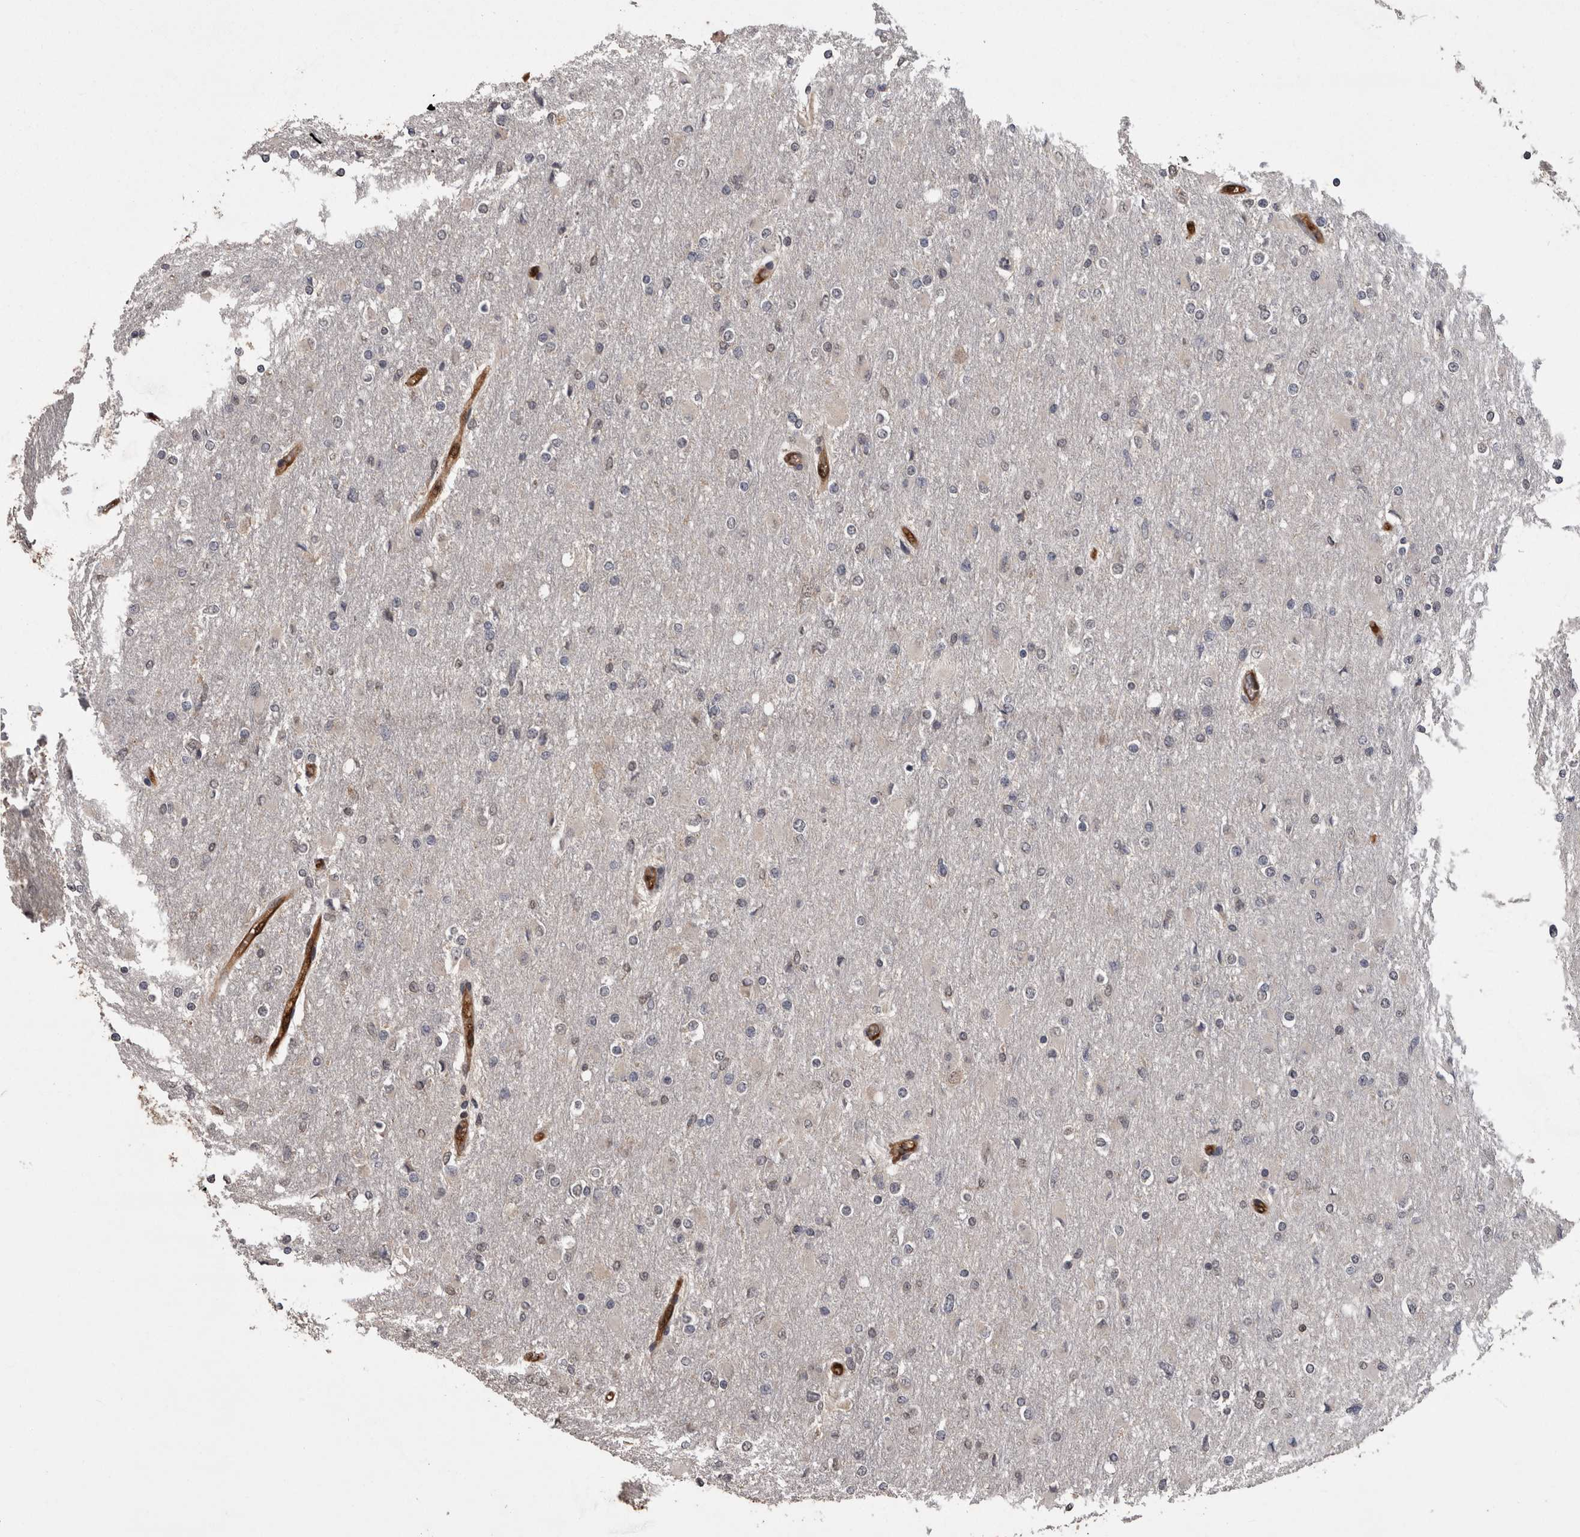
{"staining": {"intensity": "negative", "quantity": "none", "location": "none"}, "tissue": "glioma", "cell_type": "Tumor cells", "image_type": "cancer", "snomed": [{"axis": "morphology", "description": "Glioma, malignant, High grade"}, {"axis": "topography", "description": "Cerebral cortex"}], "caption": "Immunohistochemistry histopathology image of neoplastic tissue: glioma stained with DAB demonstrates no significant protein staining in tumor cells. (DAB (3,3'-diaminobenzidine) IHC, high magnification).", "gene": "LXN", "patient": {"sex": "female", "age": 36}}